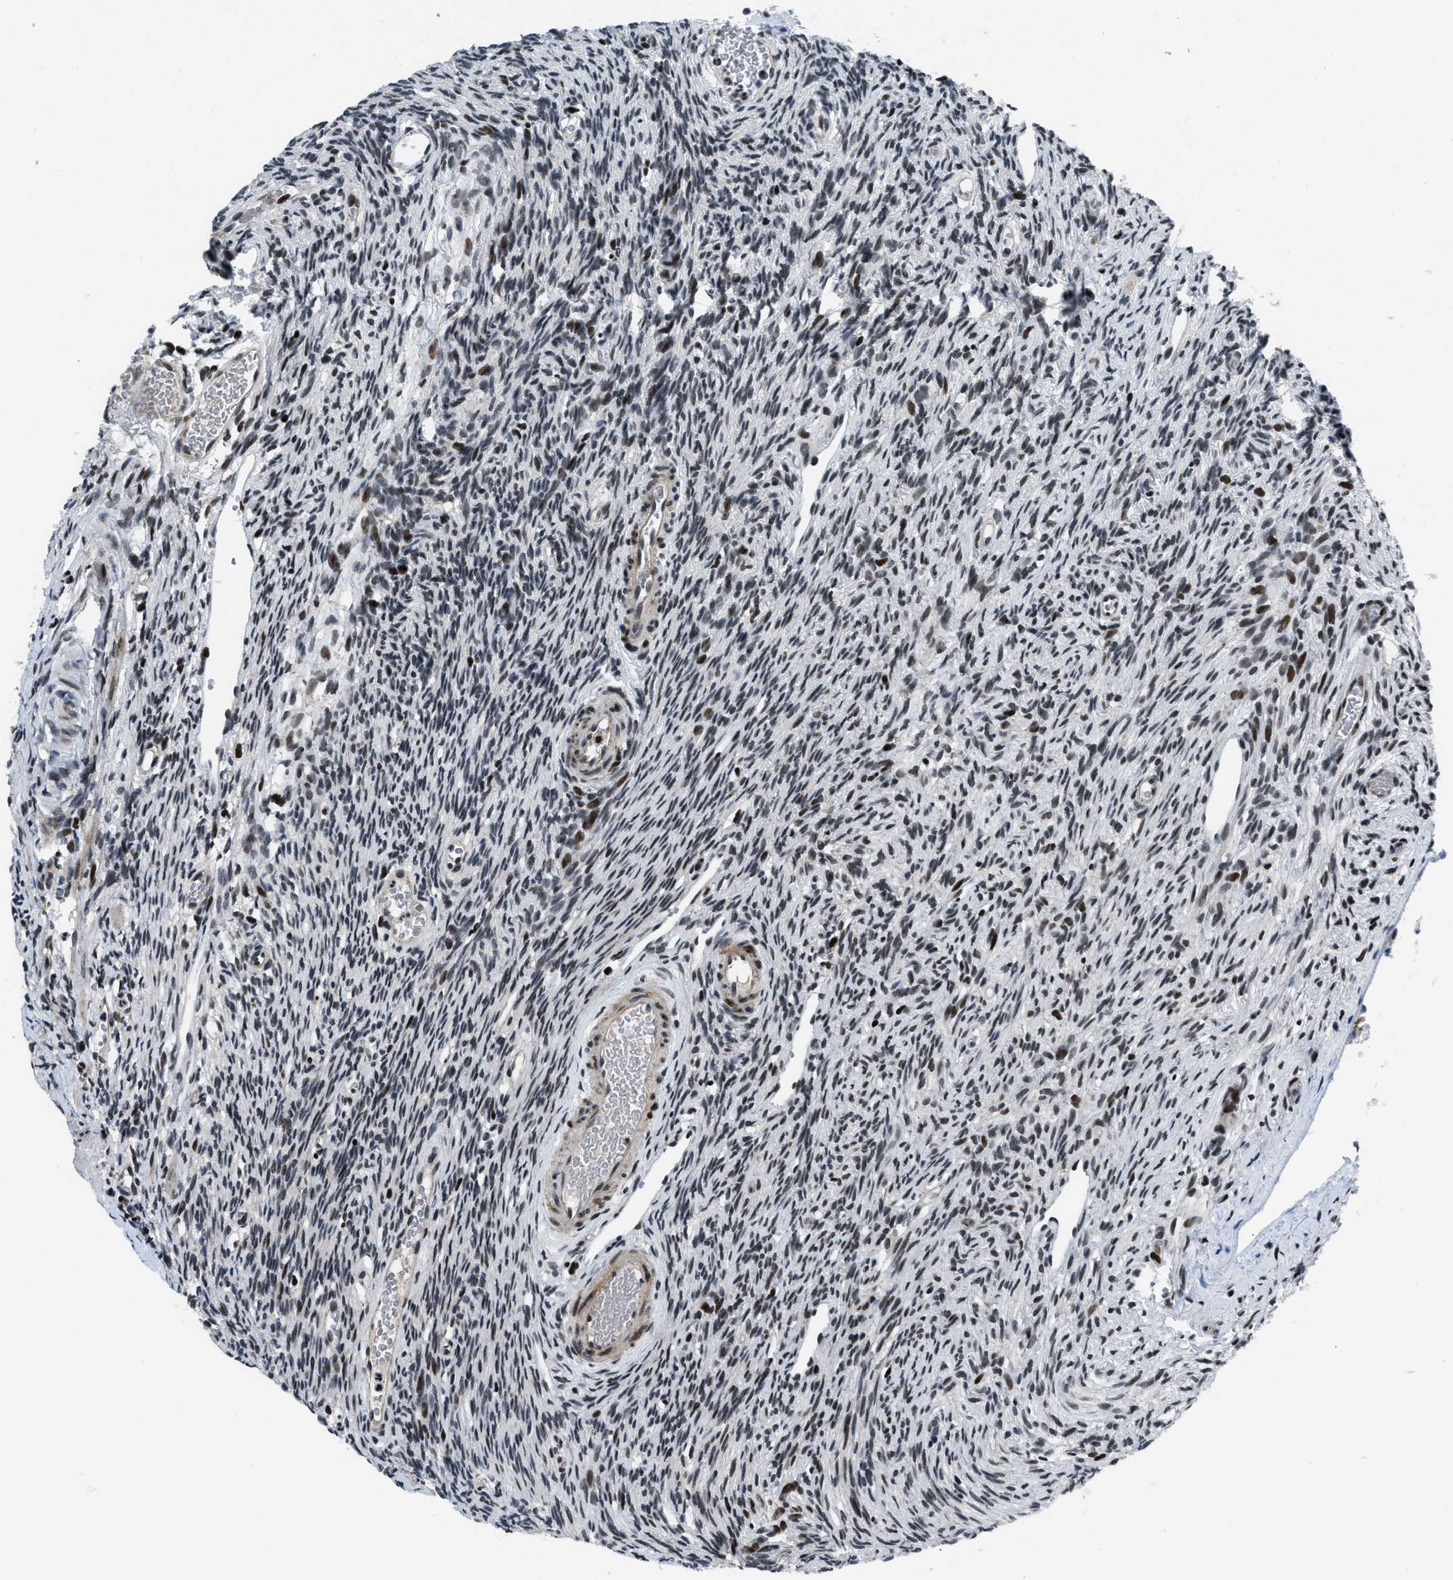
{"staining": {"intensity": "strong", "quantity": ">75%", "location": "nuclear"}, "tissue": "ovary", "cell_type": "Ovarian stroma cells", "image_type": "normal", "snomed": [{"axis": "morphology", "description": "Normal tissue, NOS"}, {"axis": "topography", "description": "Ovary"}], "caption": "High-magnification brightfield microscopy of benign ovary stained with DAB (3,3'-diaminobenzidine) (brown) and counterstained with hematoxylin (blue). ovarian stroma cells exhibit strong nuclear positivity is present in approximately>75% of cells. Immunohistochemistry (ihc) stains the protein in brown and the nuclei are stained blue.", "gene": "SMARCB1", "patient": {"sex": "female", "age": 33}}